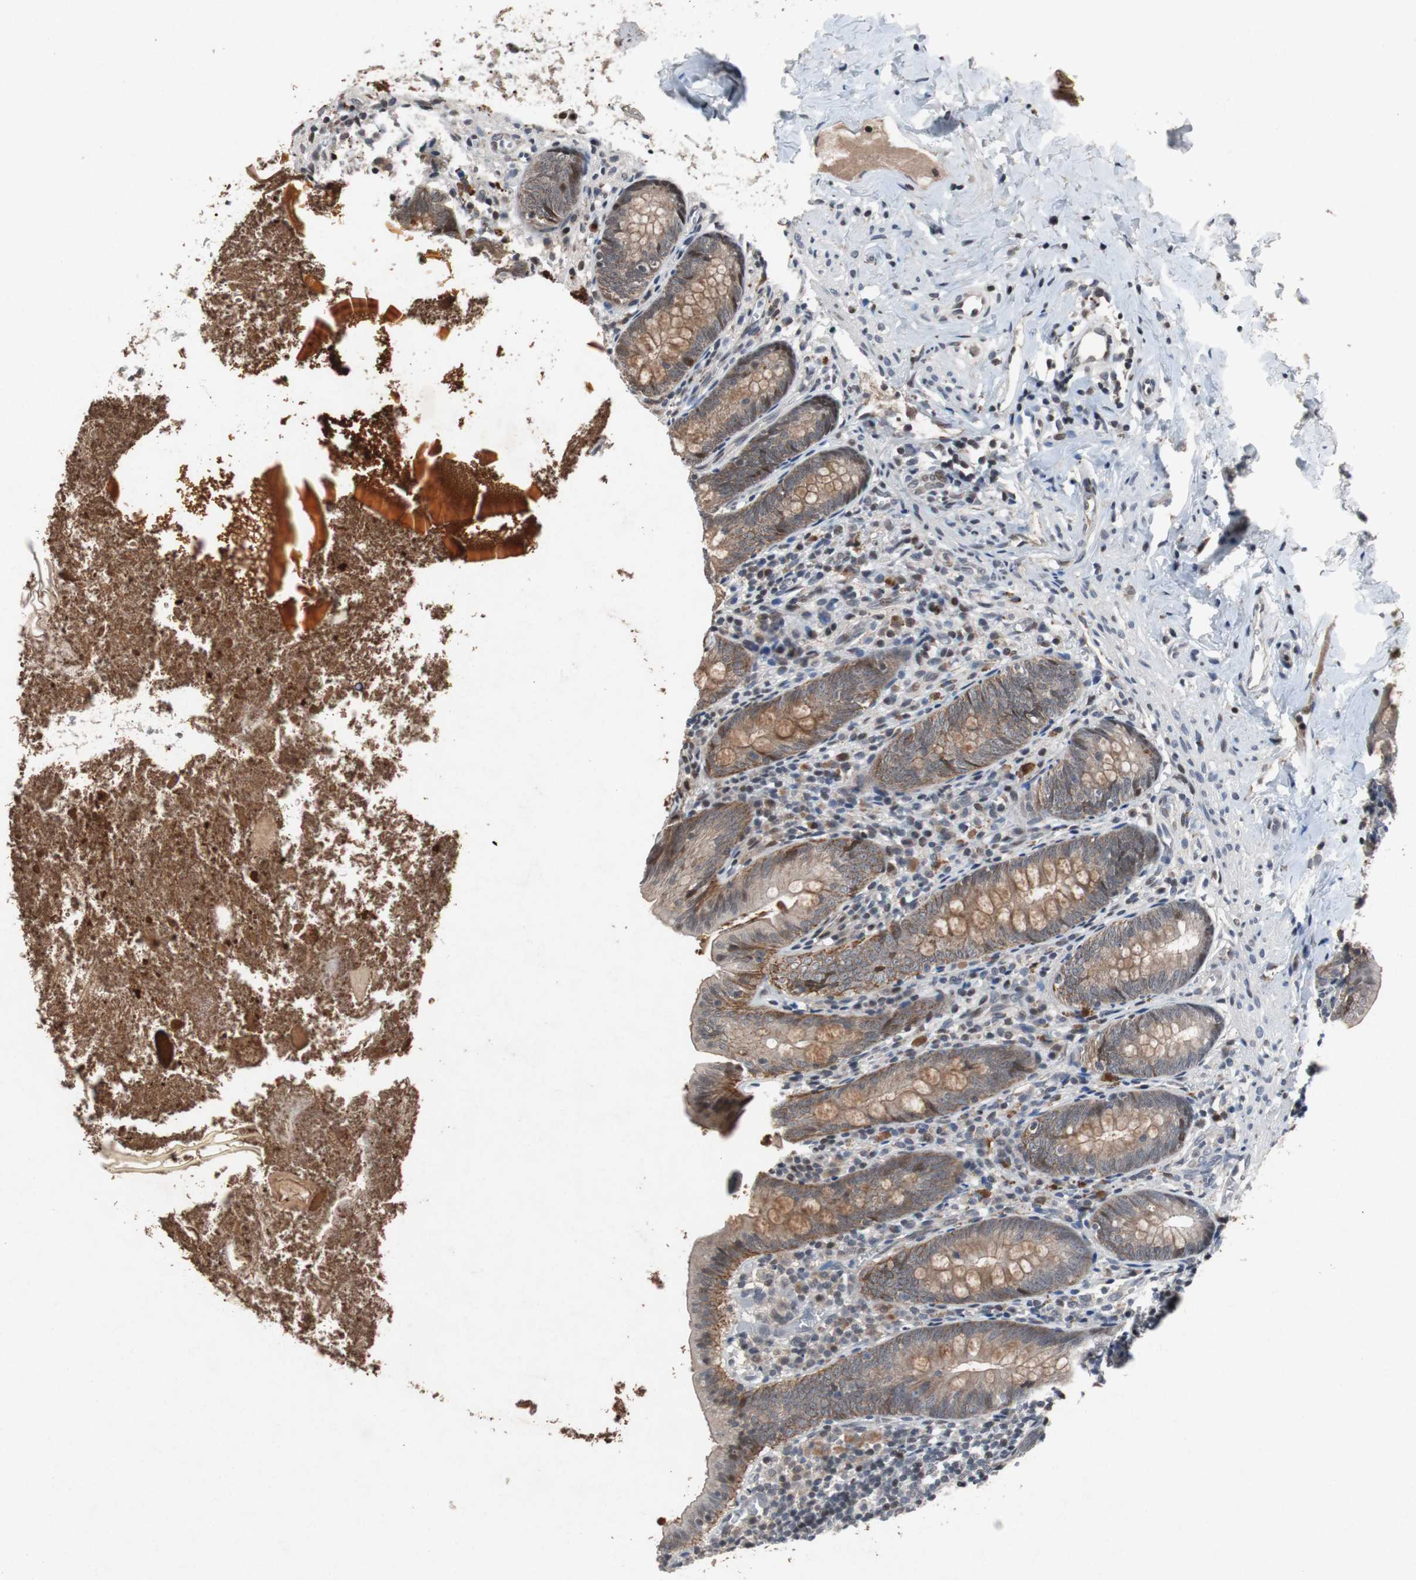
{"staining": {"intensity": "moderate", "quantity": "25%-75%", "location": "cytoplasmic/membranous"}, "tissue": "appendix", "cell_type": "Glandular cells", "image_type": "normal", "snomed": [{"axis": "morphology", "description": "Normal tissue, NOS"}, {"axis": "topography", "description": "Appendix"}], "caption": "Immunohistochemistry (IHC) micrograph of benign appendix stained for a protein (brown), which displays medium levels of moderate cytoplasmic/membranous expression in approximately 25%-75% of glandular cells.", "gene": "TP63", "patient": {"sex": "female", "age": 10}}